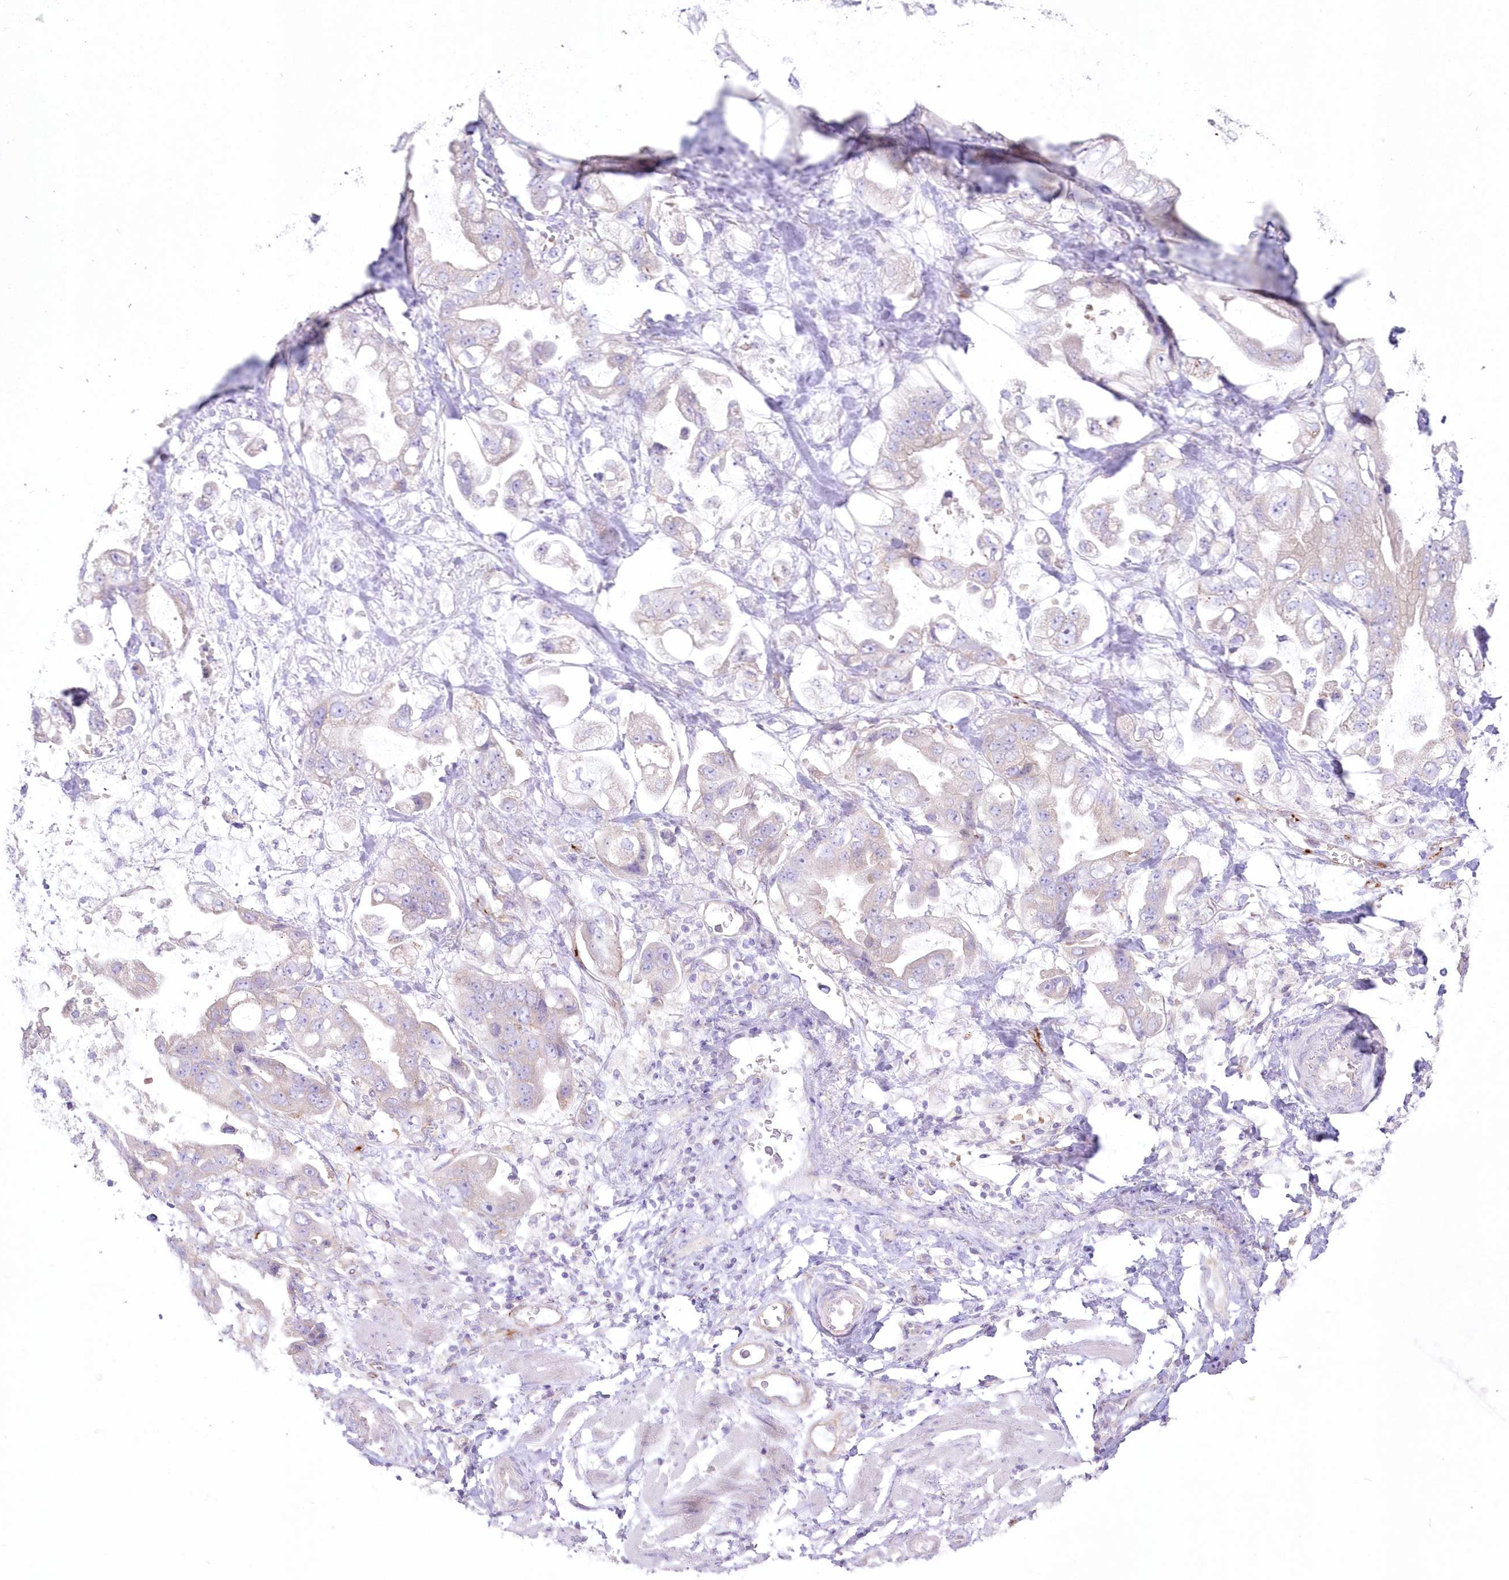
{"staining": {"intensity": "weak", "quantity": "<25%", "location": "cytoplasmic/membranous"}, "tissue": "stomach cancer", "cell_type": "Tumor cells", "image_type": "cancer", "snomed": [{"axis": "morphology", "description": "Adenocarcinoma, NOS"}, {"axis": "topography", "description": "Stomach"}], "caption": "The IHC histopathology image has no significant expression in tumor cells of stomach cancer (adenocarcinoma) tissue.", "gene": "ZNF843", "patient": {"sex": "male", "age": 62}}